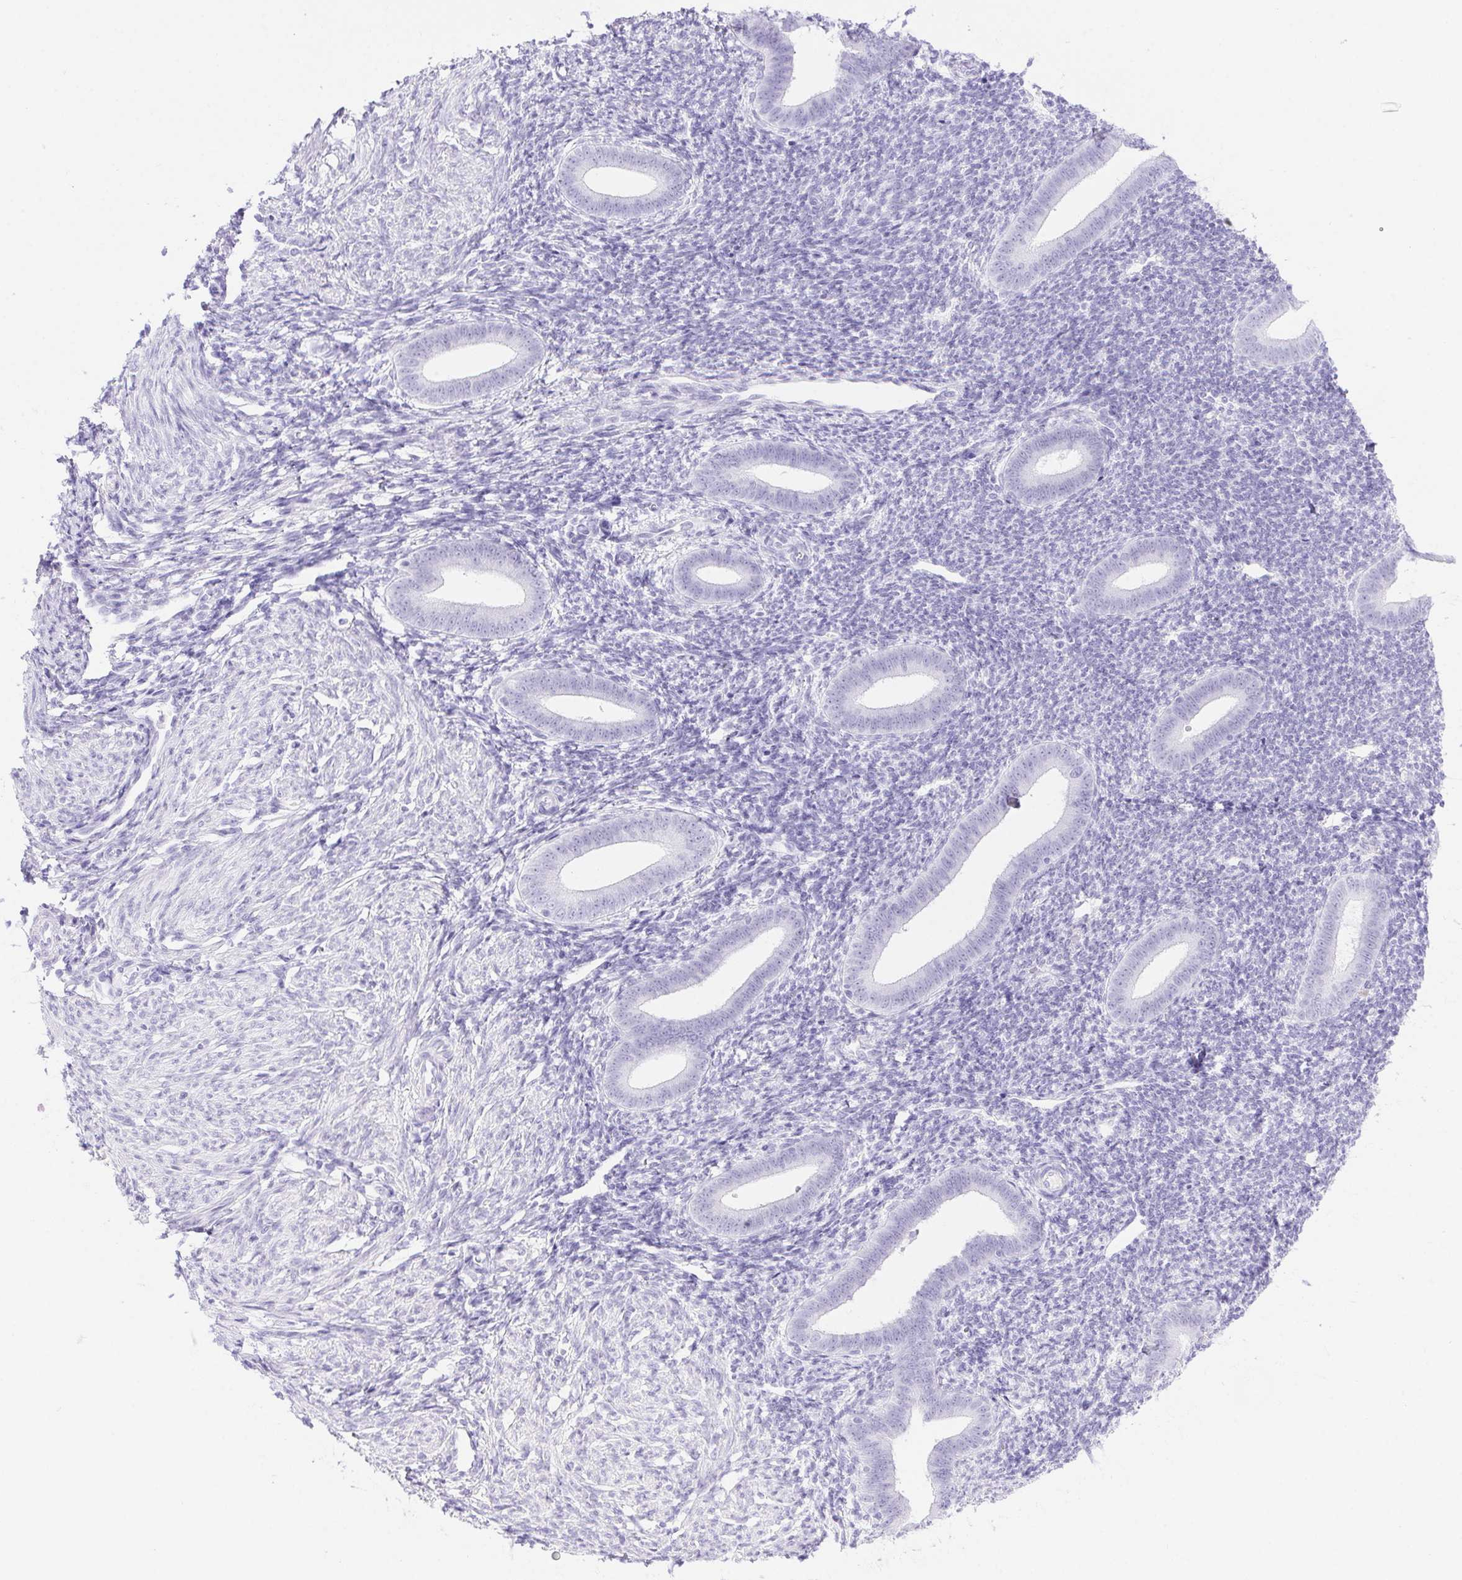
{"staining": {"intensity": "negative", "quantity": "none", "location": "none"}, "tissue": "endometrium", "cell_type": "Cells in endometrial stroma", "image_type": "normal", "snomed": [{"axis": "morphology", "description": "Normal tissue, NOS"}, {"axis": "topography", "description": "Endometrium"}], "caption": "Immunohistochemistry photomicrograph of benign endometrium stained for a protein (brown), which demonstrates no positivity in cells in endometrial stroma. (Stains: DAB (3,3'-diaminobenzidine) immunohistochemistry (IHC) with hematoxylin counter stain, Microscopy: brightfield microscopy at high magnification).", "gene": "ERP27", "patient": {"sex": "female", "age": 25}}